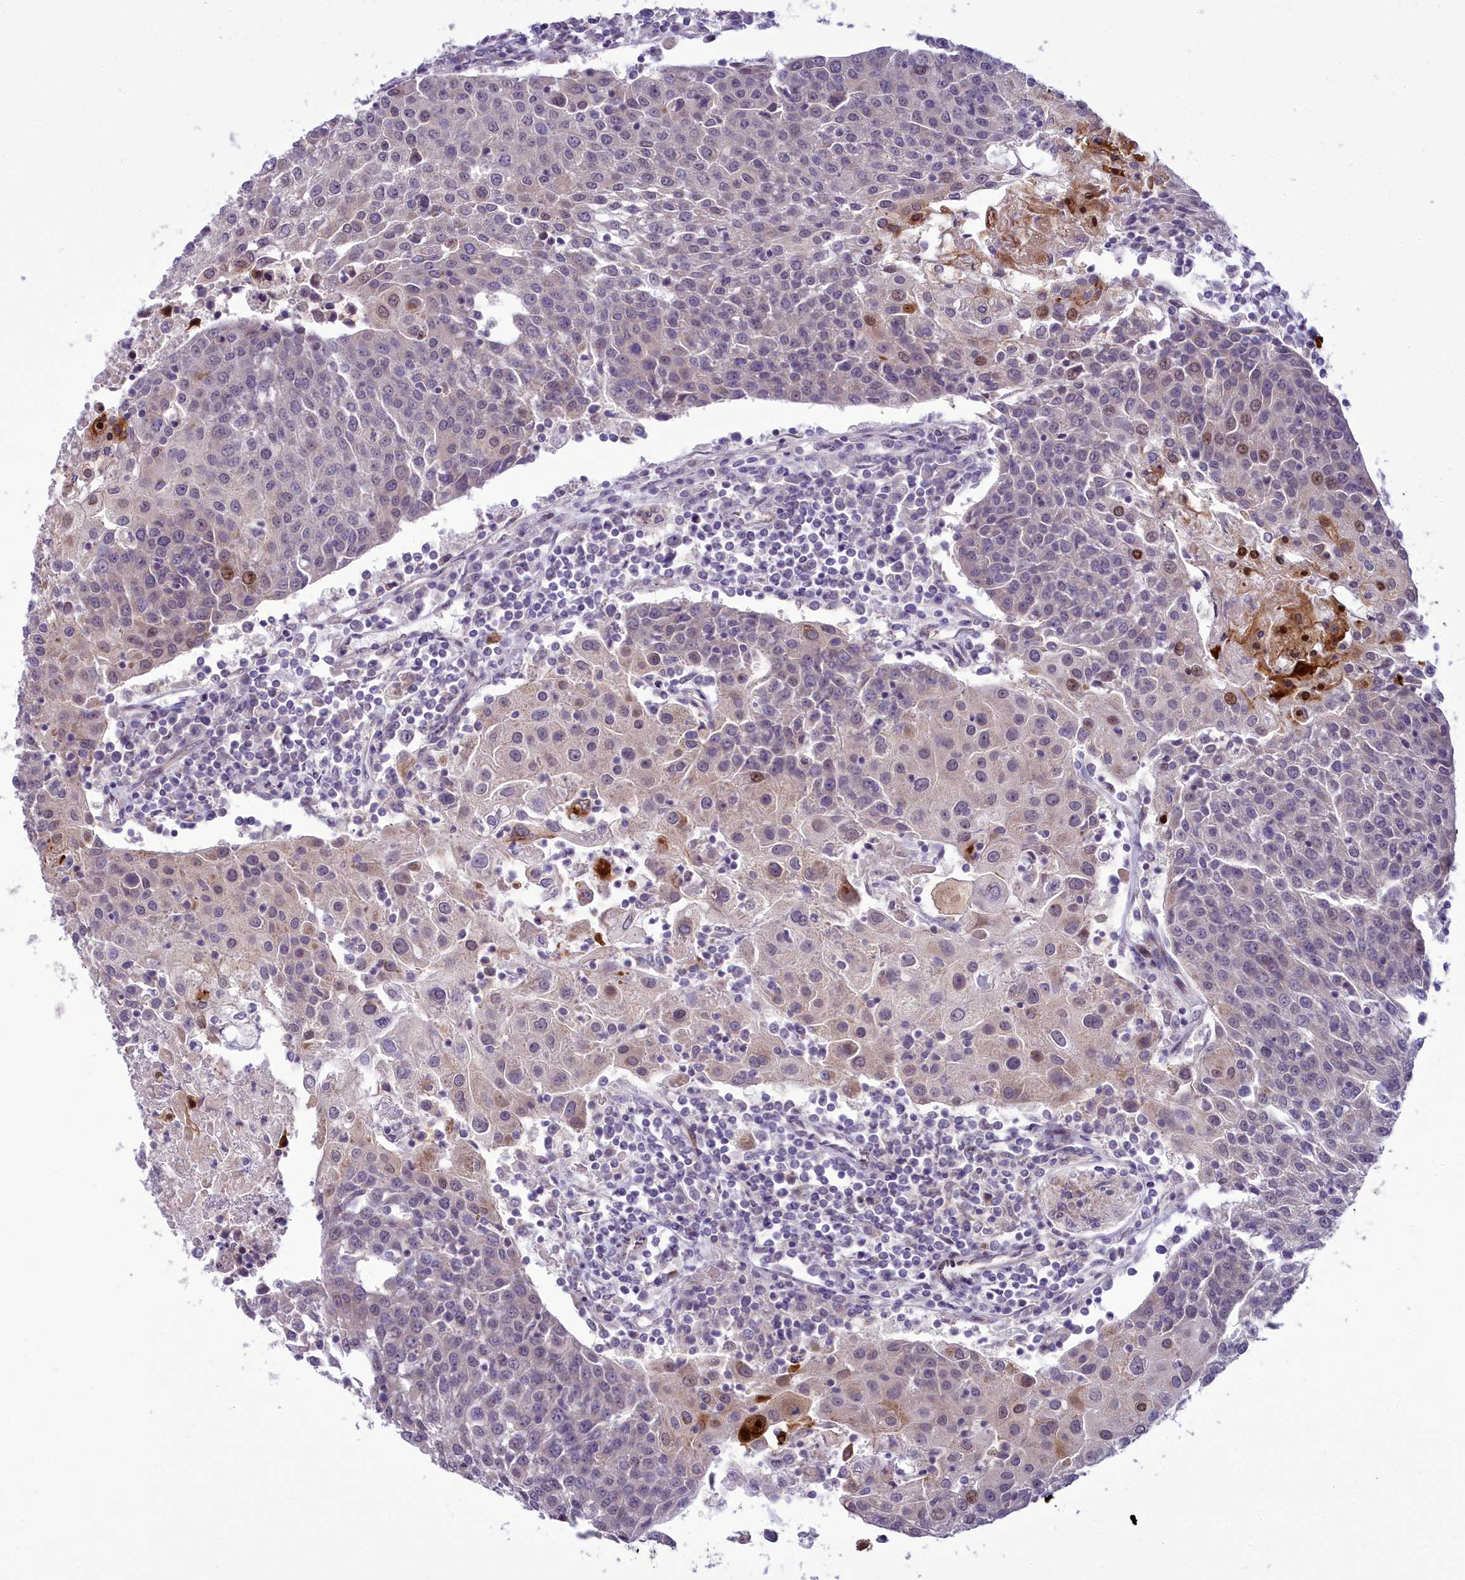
{"staining": {"intensity": "weak", "quantity": "<25%", "location": "nuclear"}, "tissue": "urothelial cancer", "cell_type": "Tumor cells", "image_type": "cancer", "snomed": [{"axis": "morphology", "description": "Urothelial carcinoma, High grade"}, {"axis": "topography", "description": "Urinary bladder"}], "caption": "High-grade urothelial carcinoma was stained to show a protein in brown. There is no significant staining in tumor cells.", "gene": "AP1M1", "patient": {"sex": "female", "age": 85}}